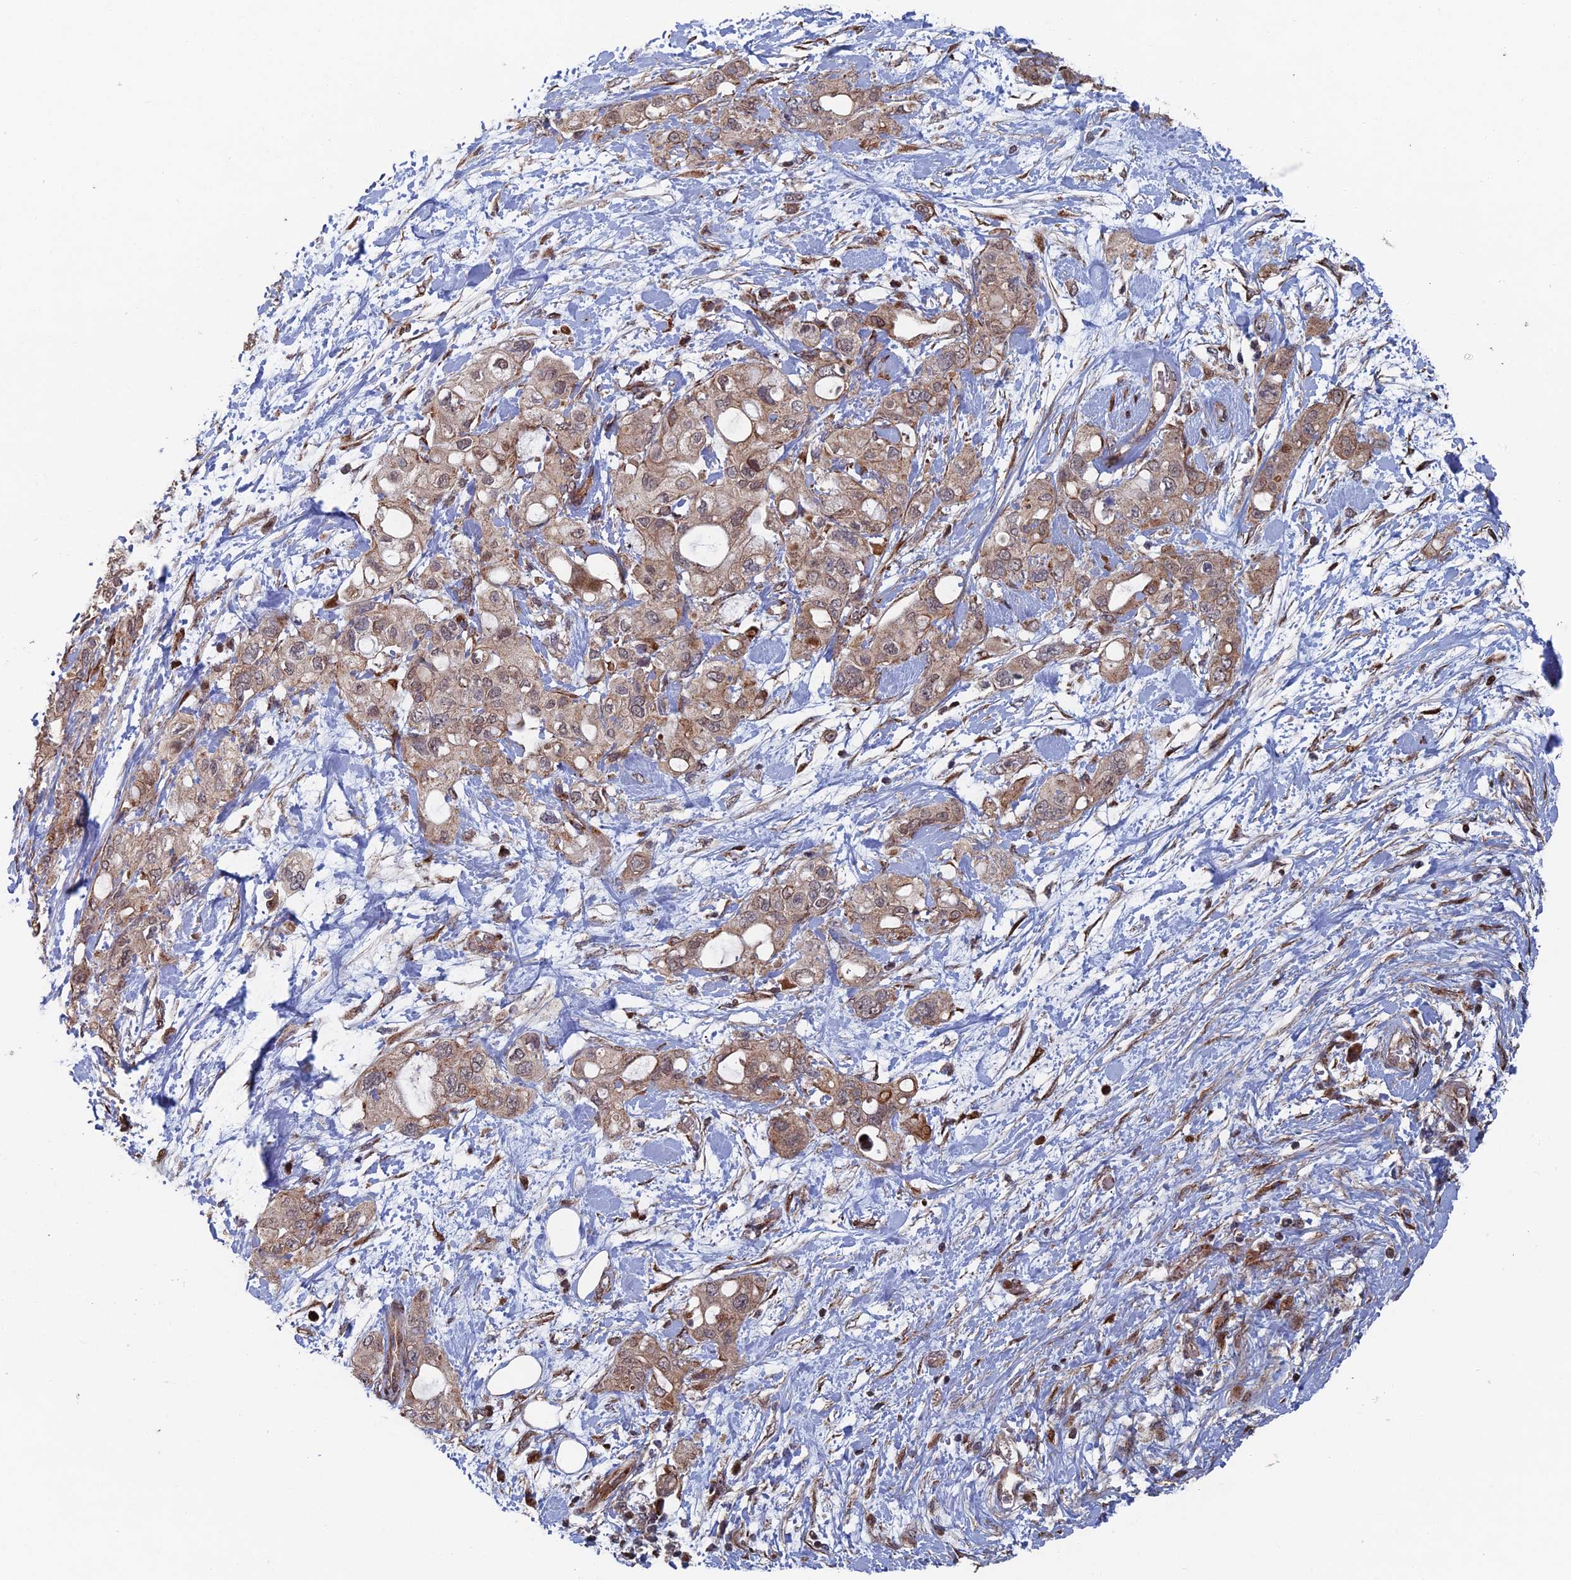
{"staining": {"intensity": "weak", "quantity": ">75%", "location": "cytoplasmic/membranous"}, "tissue": "pancreatic cancer", "cell_type": "Tumor cells", "image_type": "cancer", "snomed": [{"axis": "morphology", "description": "Inflammation, NOS"}, {"axis": "morphology", "description": "Adenocarcinoma, NOS"}, {"axis": "topography", "description": "Pancreas"}], "caption": "Immunohistochemical staining of pancreatic cancer displays low levels of weak cytoplasmic/membranous protein positivity in about >75% of tumor cells.", "gene": "GTF2IRD1", "patient": {"sex": "female", "age": 56}}